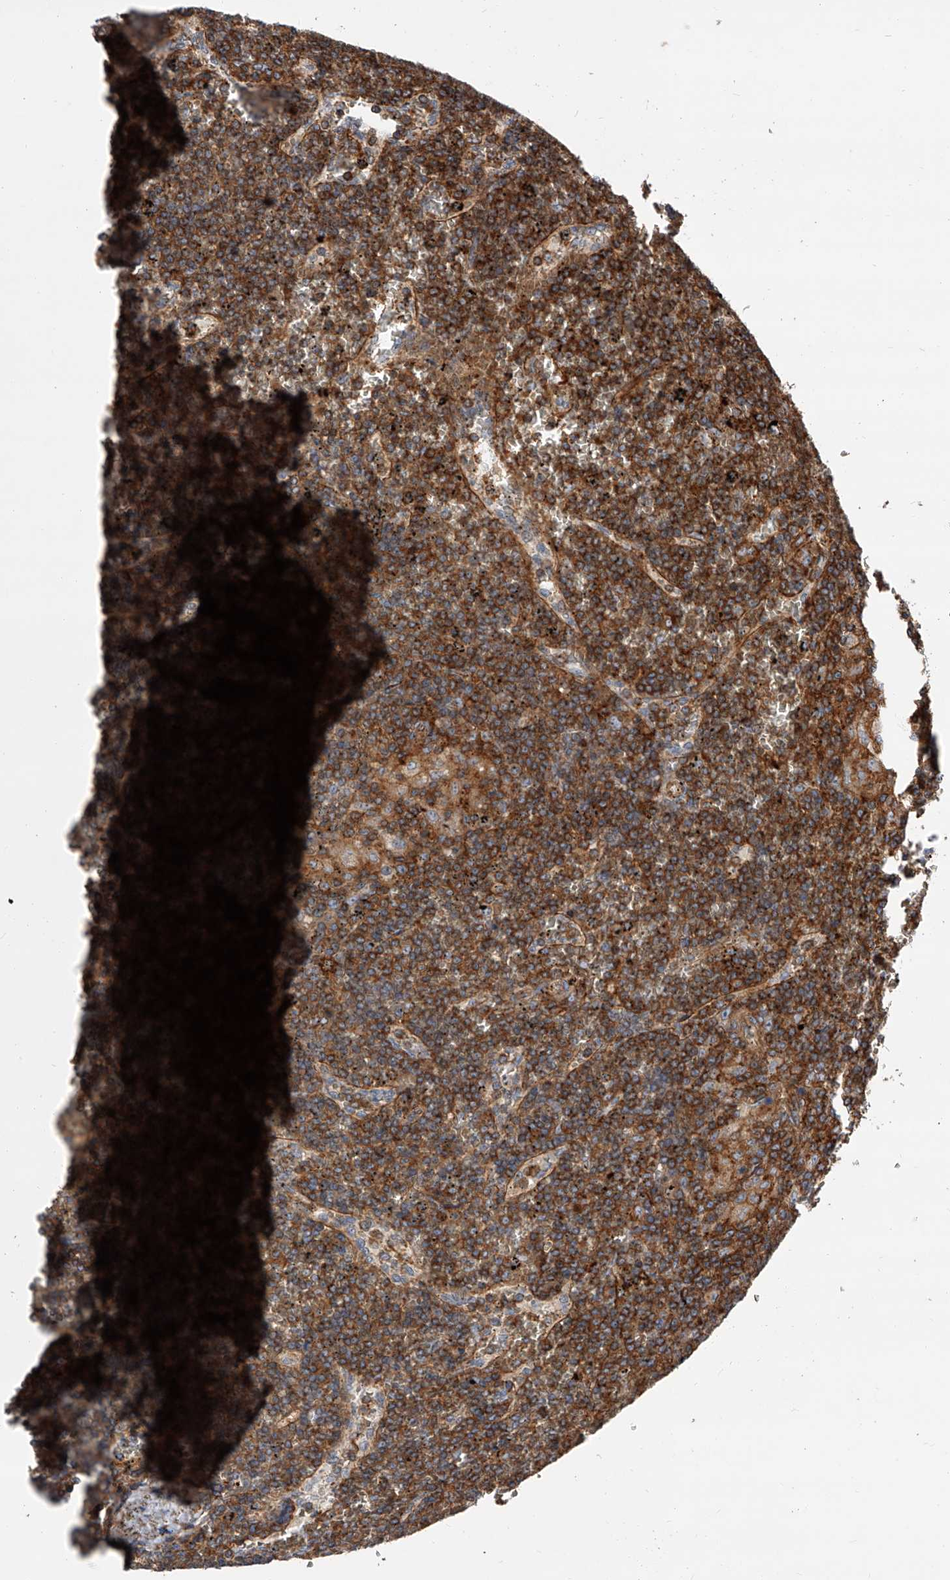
{"staining": {"intensity": "strong", "quantity": ">75%", "location": "cytoplasmic/membranous"}, "tissue": "lymphoma", "cell_type": "Tumor cells", "image_type": "cancer", "snomed": [{"axis": "morphology", "description": "Malignant lymphoma, non-Hodgkin's type, Low grade"}, {"axis": "topography", "description": "Spleen"}], "caption": "Human lymphoma stained for a protein (brown) reveals strong cytoplasmic/membranous positive positivity in about >75% of tumor cells.", "gene": "PISD", "patient": {"sex": "female", "age": 19}}